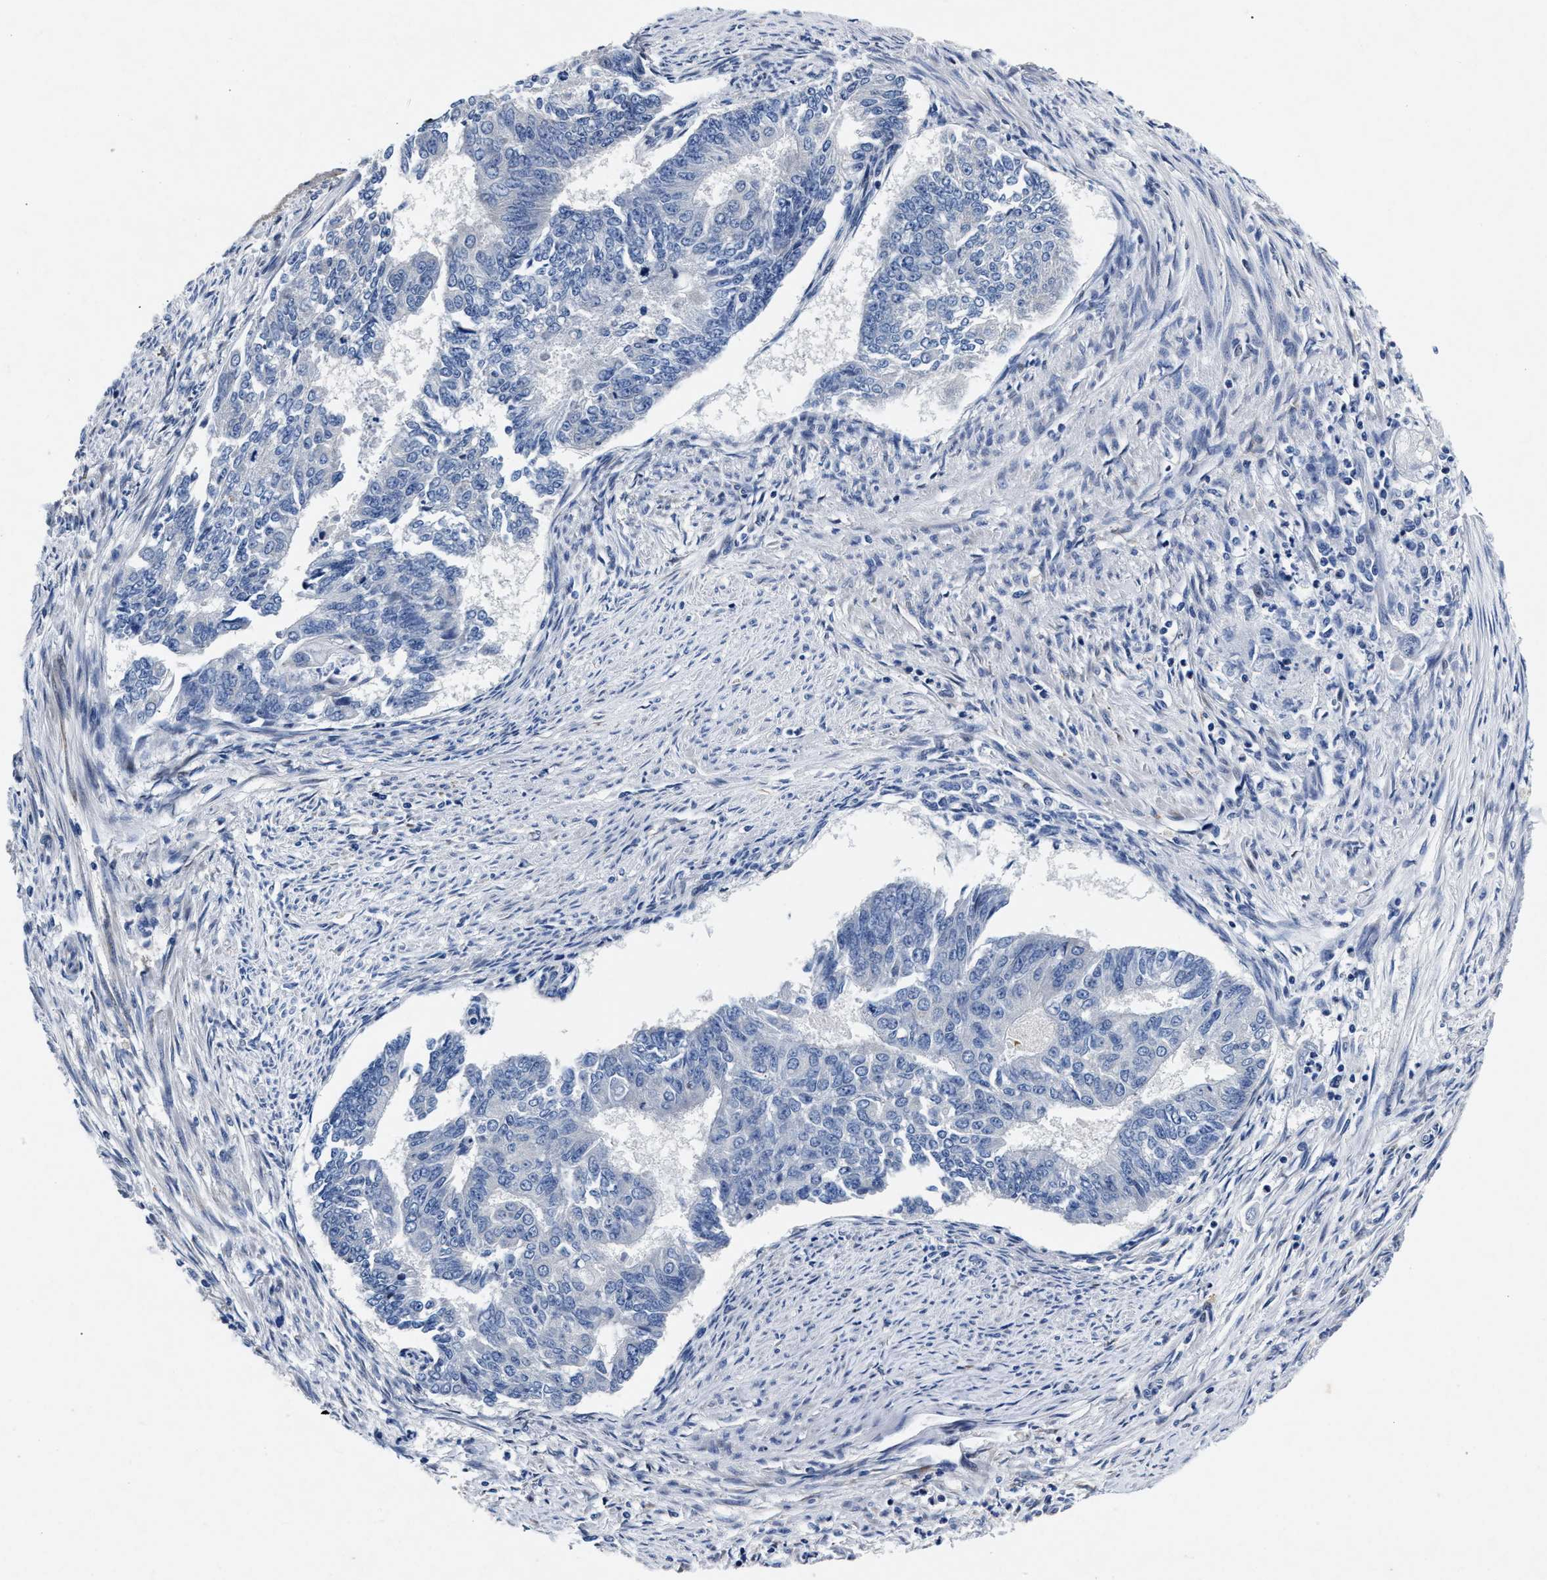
{"staining": {"intensity": "negative", "quantity": "none", "location": "none"}, "tissue": "endometrial cancer", "cell_type": "Tumor cells", "image_type": "cancer", "snomed": [{"axis": "morphology", "description": "Adenocarcinoma, NOS"}, {"axis": "topography", "description": "Endometrium"}], "caption": "Tumor cells are negative for brown protein staining in endometrial cancer (adenocarcinoma).", "gene": "LAD1", "patient": {"sex": "female", "age": 32}}